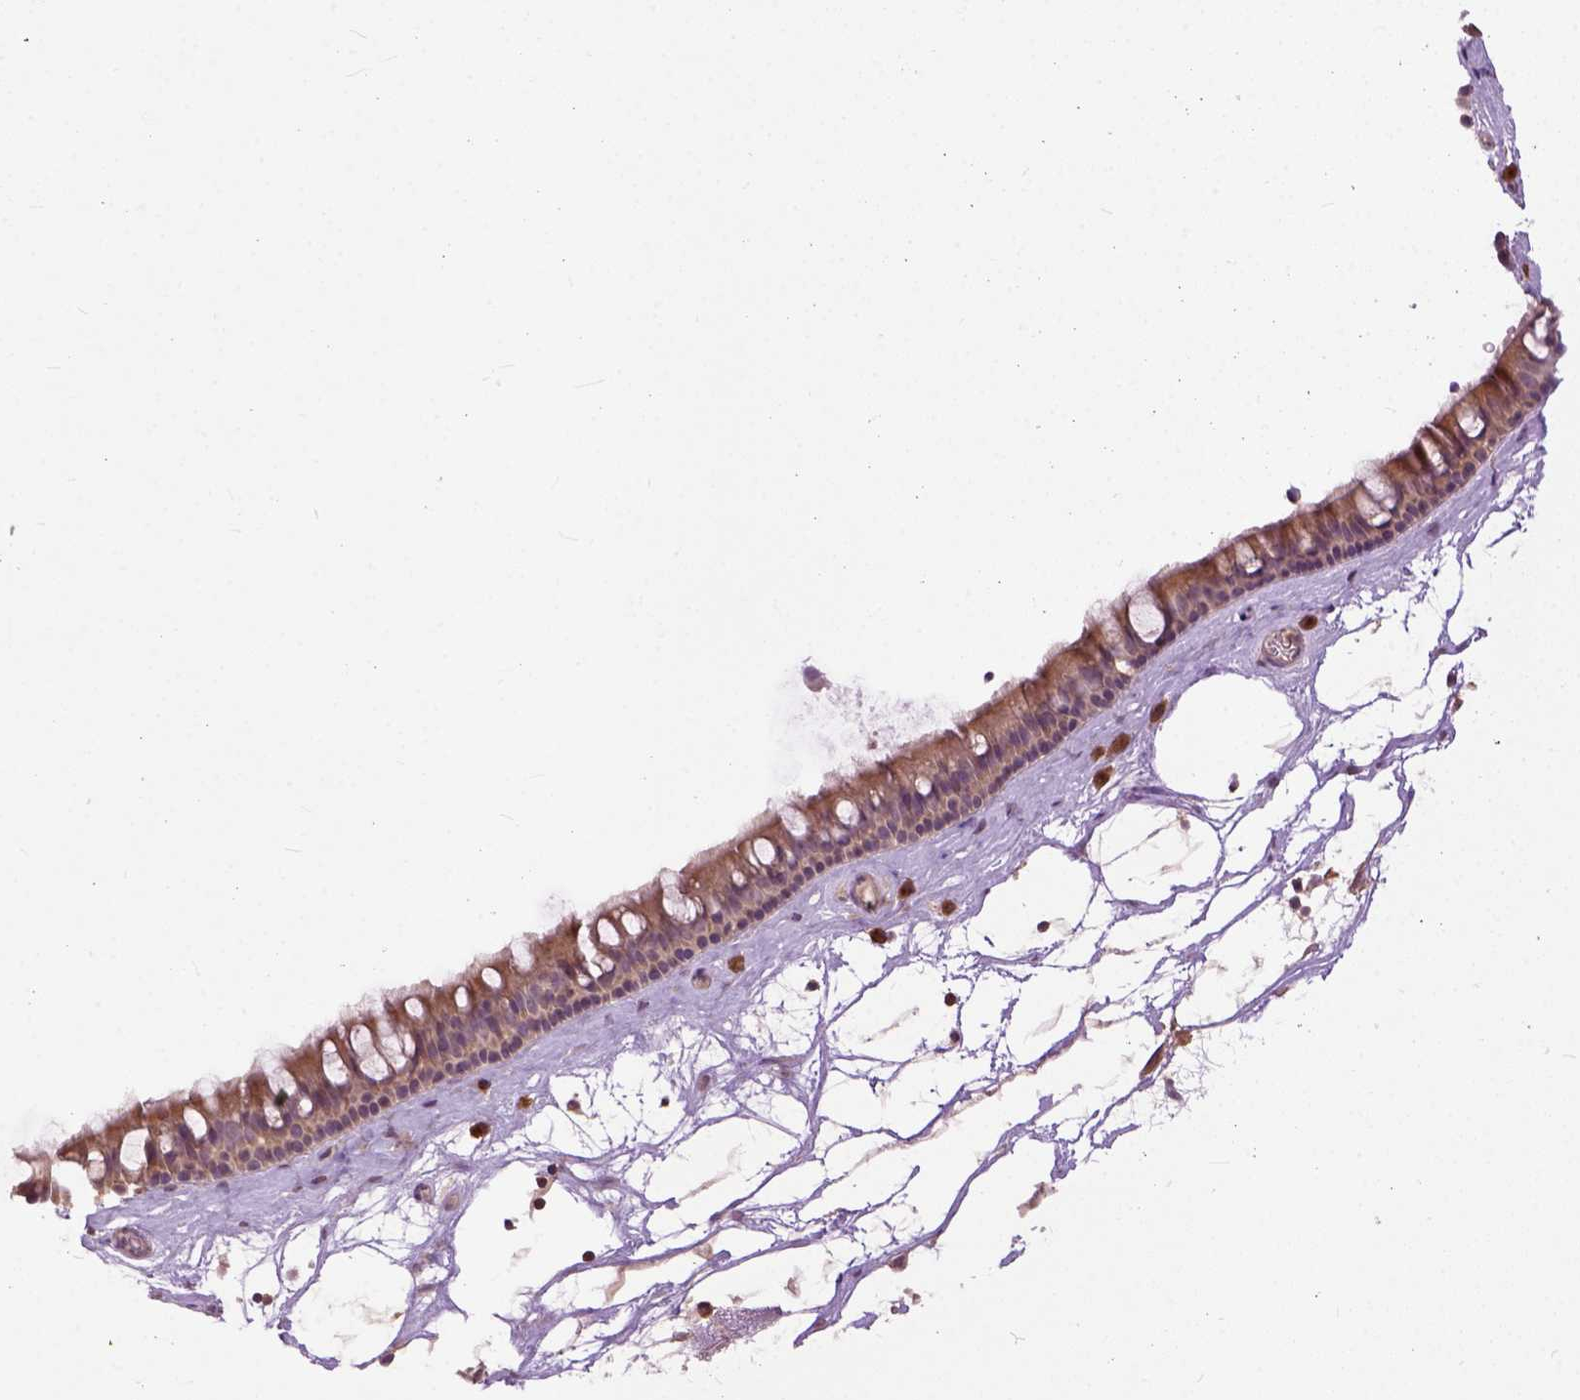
{"staining": {"intensity": "moderate", "quantity": ">75%", "location": "cytoplasmic/membranous"}, "tissue": "nasopharynx", "cell_type": "Respiratory epithelial cells", "image_type": "normal", "snomed": [{"axis": "morphology", "description": "Normal tissue, NOS"}, {"axis": "topography", "description": "Nasopharynx"}], "caption": "This histopathology image demonstrates IHC staining of unremarkable human nasopharynx, with medium moderate cytoplasmic/membranous staining in approximately >75% of respiratory epithelial cells.", "gene": "CPNE1", "patient": {"sex": "male", "age": 68}}